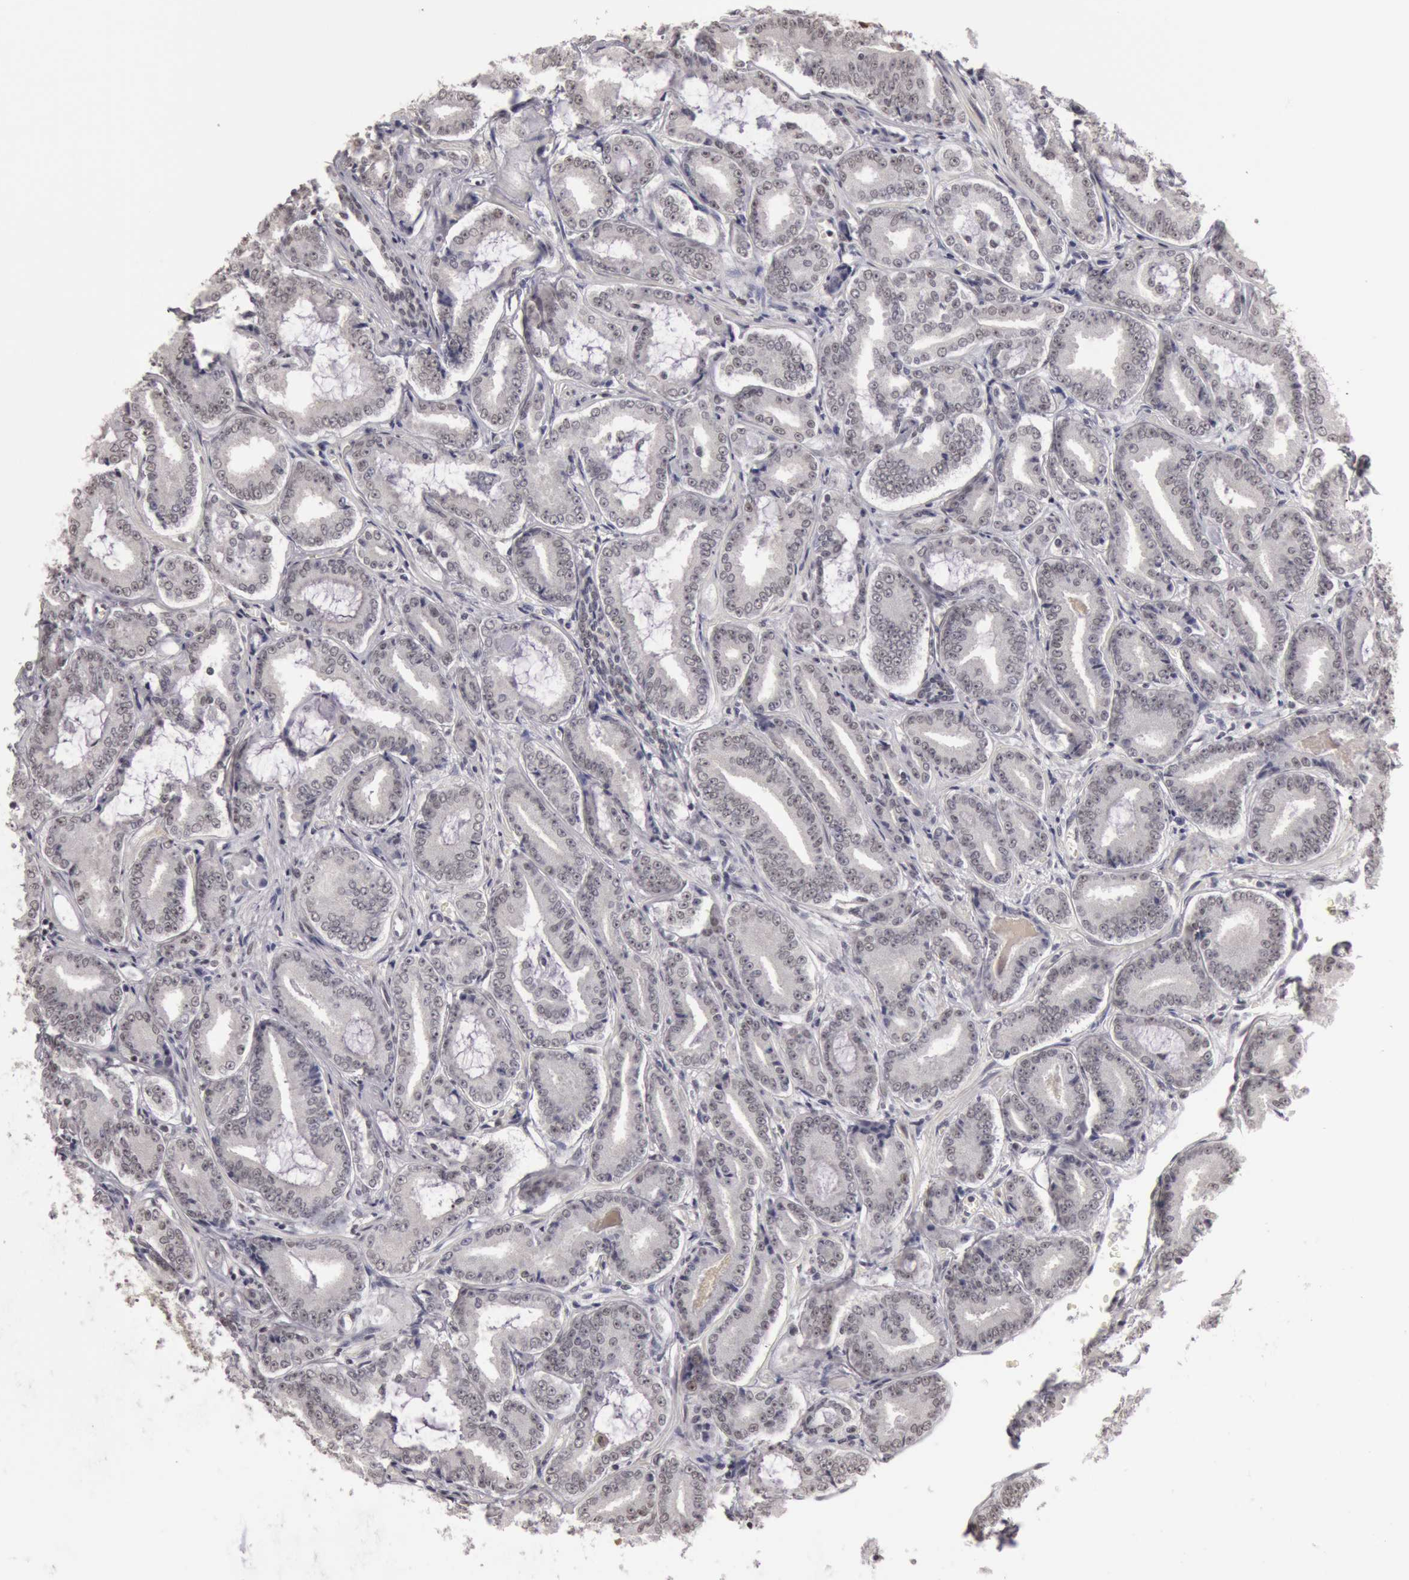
{"staining": {"intensity": "weak", "quantity": "25%-75%", "location": "nuclear"}, "tissue": "prostate cancer", "cell_type": "Tumor cells", "image_type": "cancer", "snomed": [{"axis": "morphology", "description": "Adenocarcinoma, Low grade"}, {"axis": "topography", "description": "Prostate"}], "caption": "DAB (3,3'-diaminobenzidine) immunohistochemical staining of human adenocarcinoma (low-grade) (prostate) reveals weak nuclear protein staining in approximately 25%-75% of tumor cells.", "gene": "ESS2", "patient": {"sex": "male", "age": 65}}